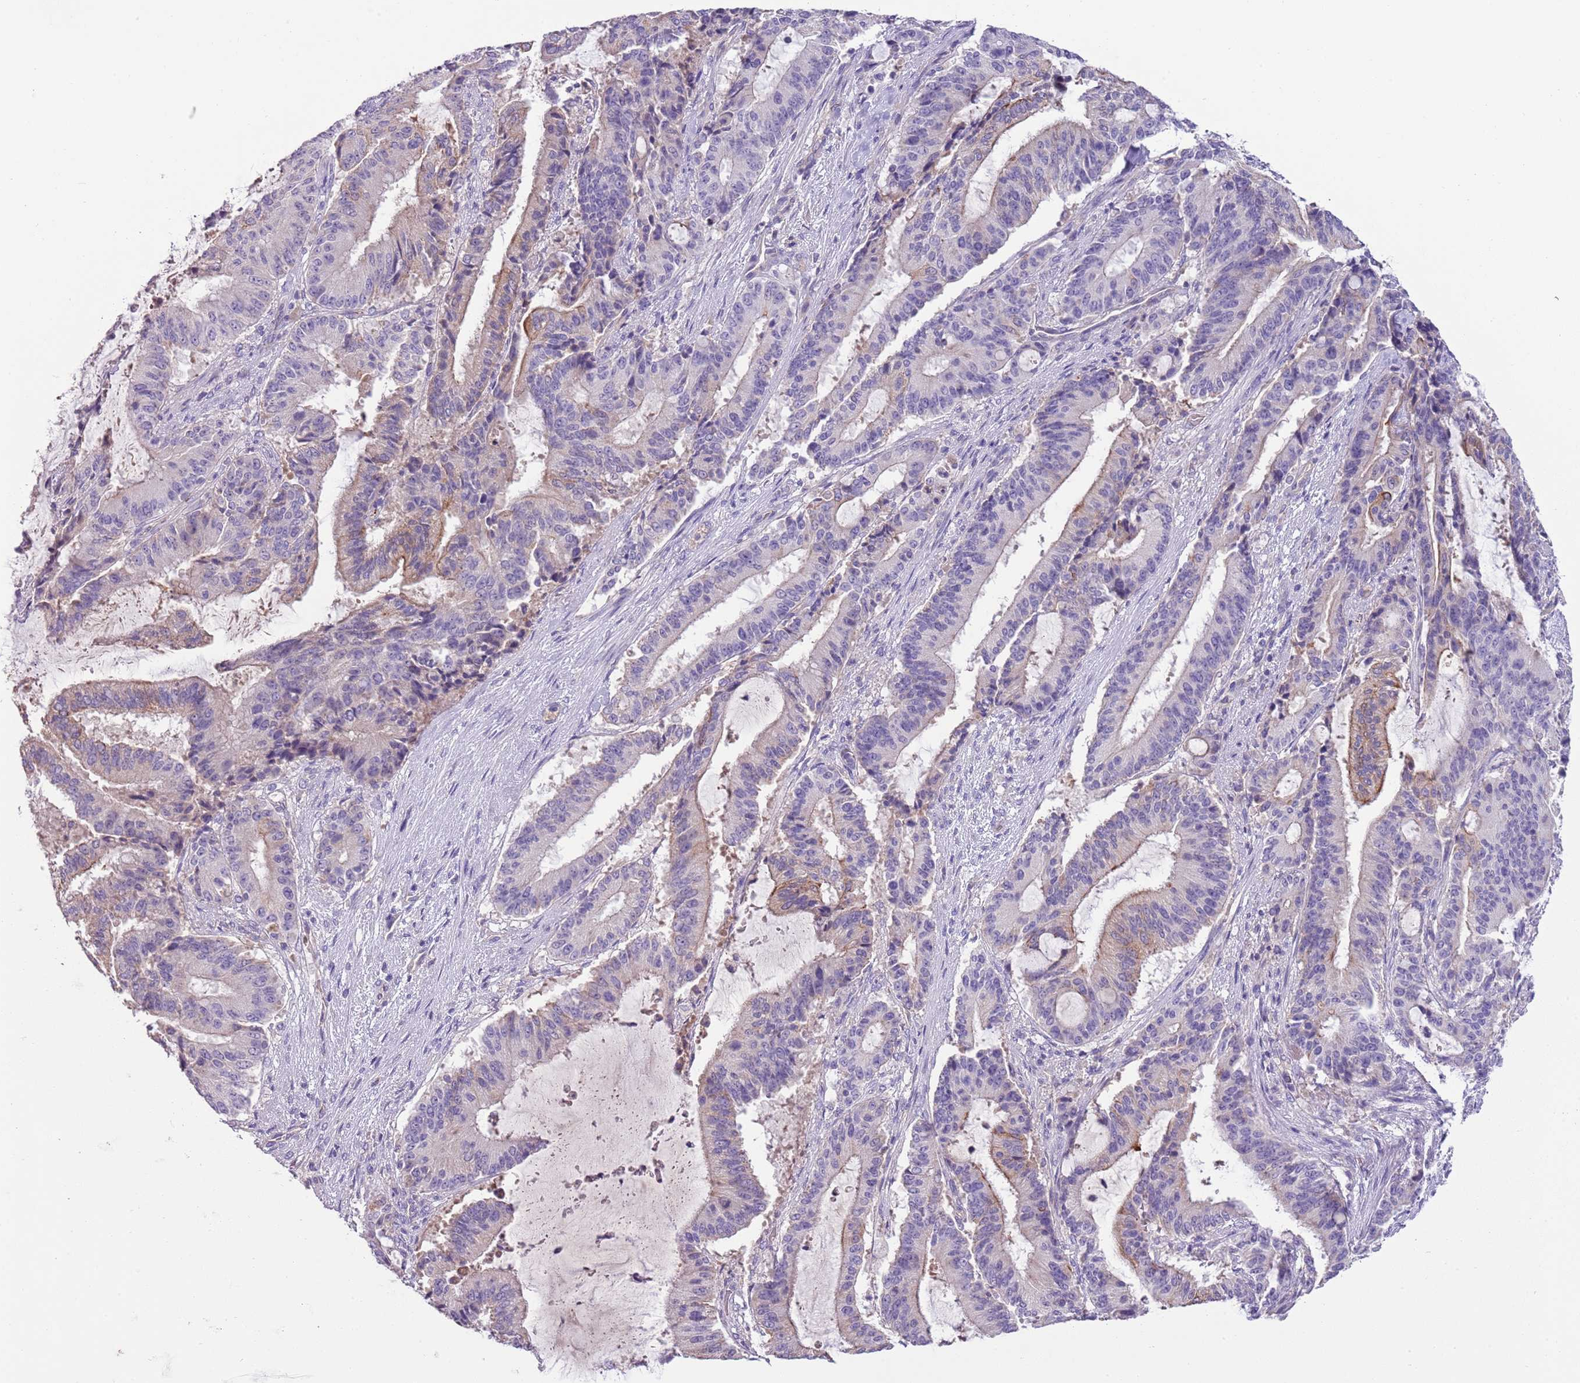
{"staining": {"intensity": "moderate", "quantity": "<25%", "location": "cytoplasmic/membranous"}, "tissue": "liver cancer", "cell_type": "Tumor cells", "image_type": "cancer", "snomed": [{"axis": "morphology", "description": "Normal tissue, NOS"}, {"axis": "morphology", "description": "Cholangiocarcinoma"}, {"axis": "topography", "description": "Liver"}, {"axis": "topography", "description": "Peripheral nerve tissue"}], "caption": "Tumor cells display moderate cytoplasmic/membranous staining in approximately <25% of cells in cholangiocarcinoma (liver).", "gene": "HES3", "patient": {"sex": "female", "age": 73}}